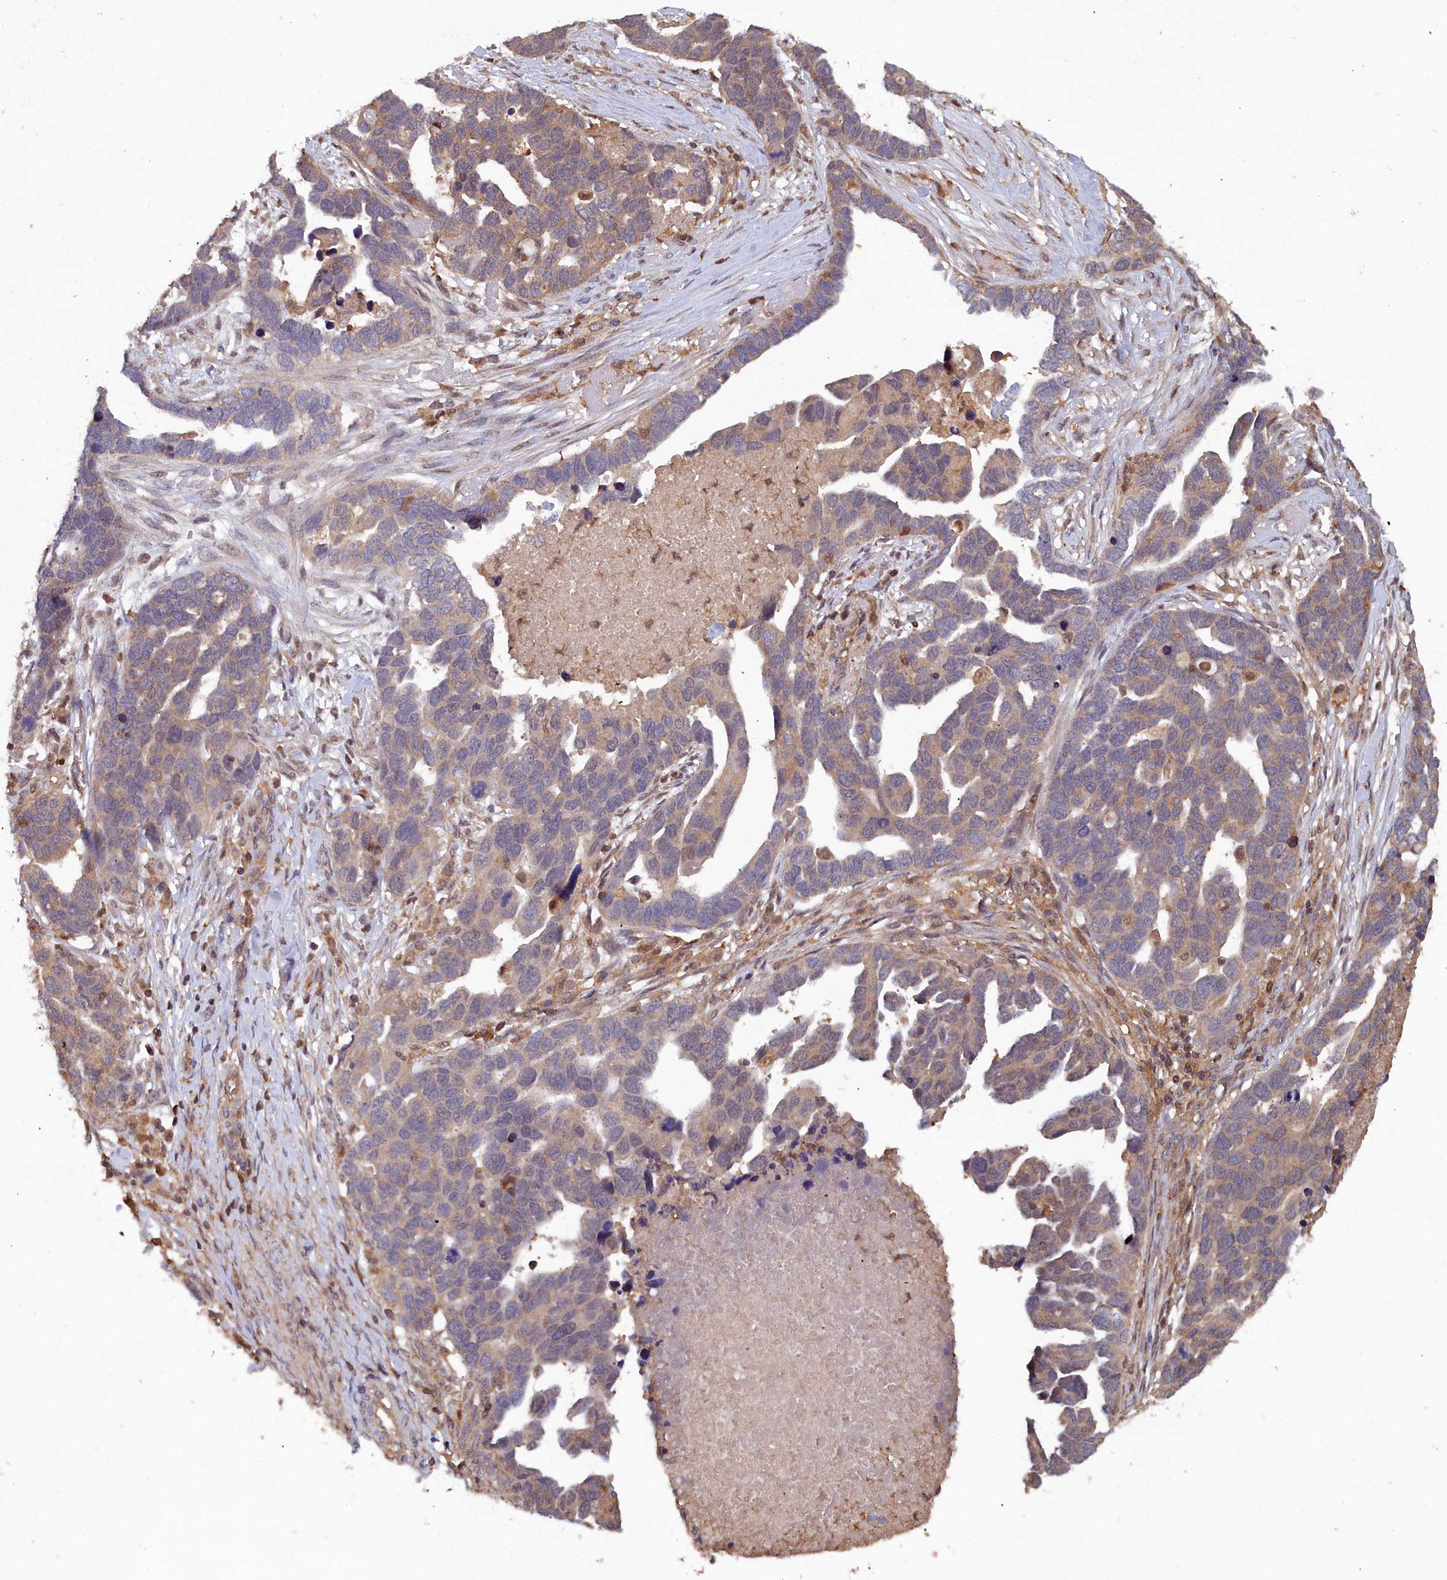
{"staining": {"intensity": "moderate", "quantity": ">75%", "location": "cytoplasmic/membranous"}, "tissue": "ovarian cancer", "cell_type": "Tumor cells", "image_type": "cancer", "snomed": [{"axis": "morphology", "description": "Cystadenocarcinoma, serous, NOS"}, {"axis": "topography", "description": "Ovary"}], "caption": "Ovarian serous cystadenocarcinoma stained for a protein (brown) demonstrates moderate cytoplasmic/membranous positive expression in approximately >75% of tumor cells.", "gene": "GFRA2", "patient": {"sex": "female", "age": 54}}